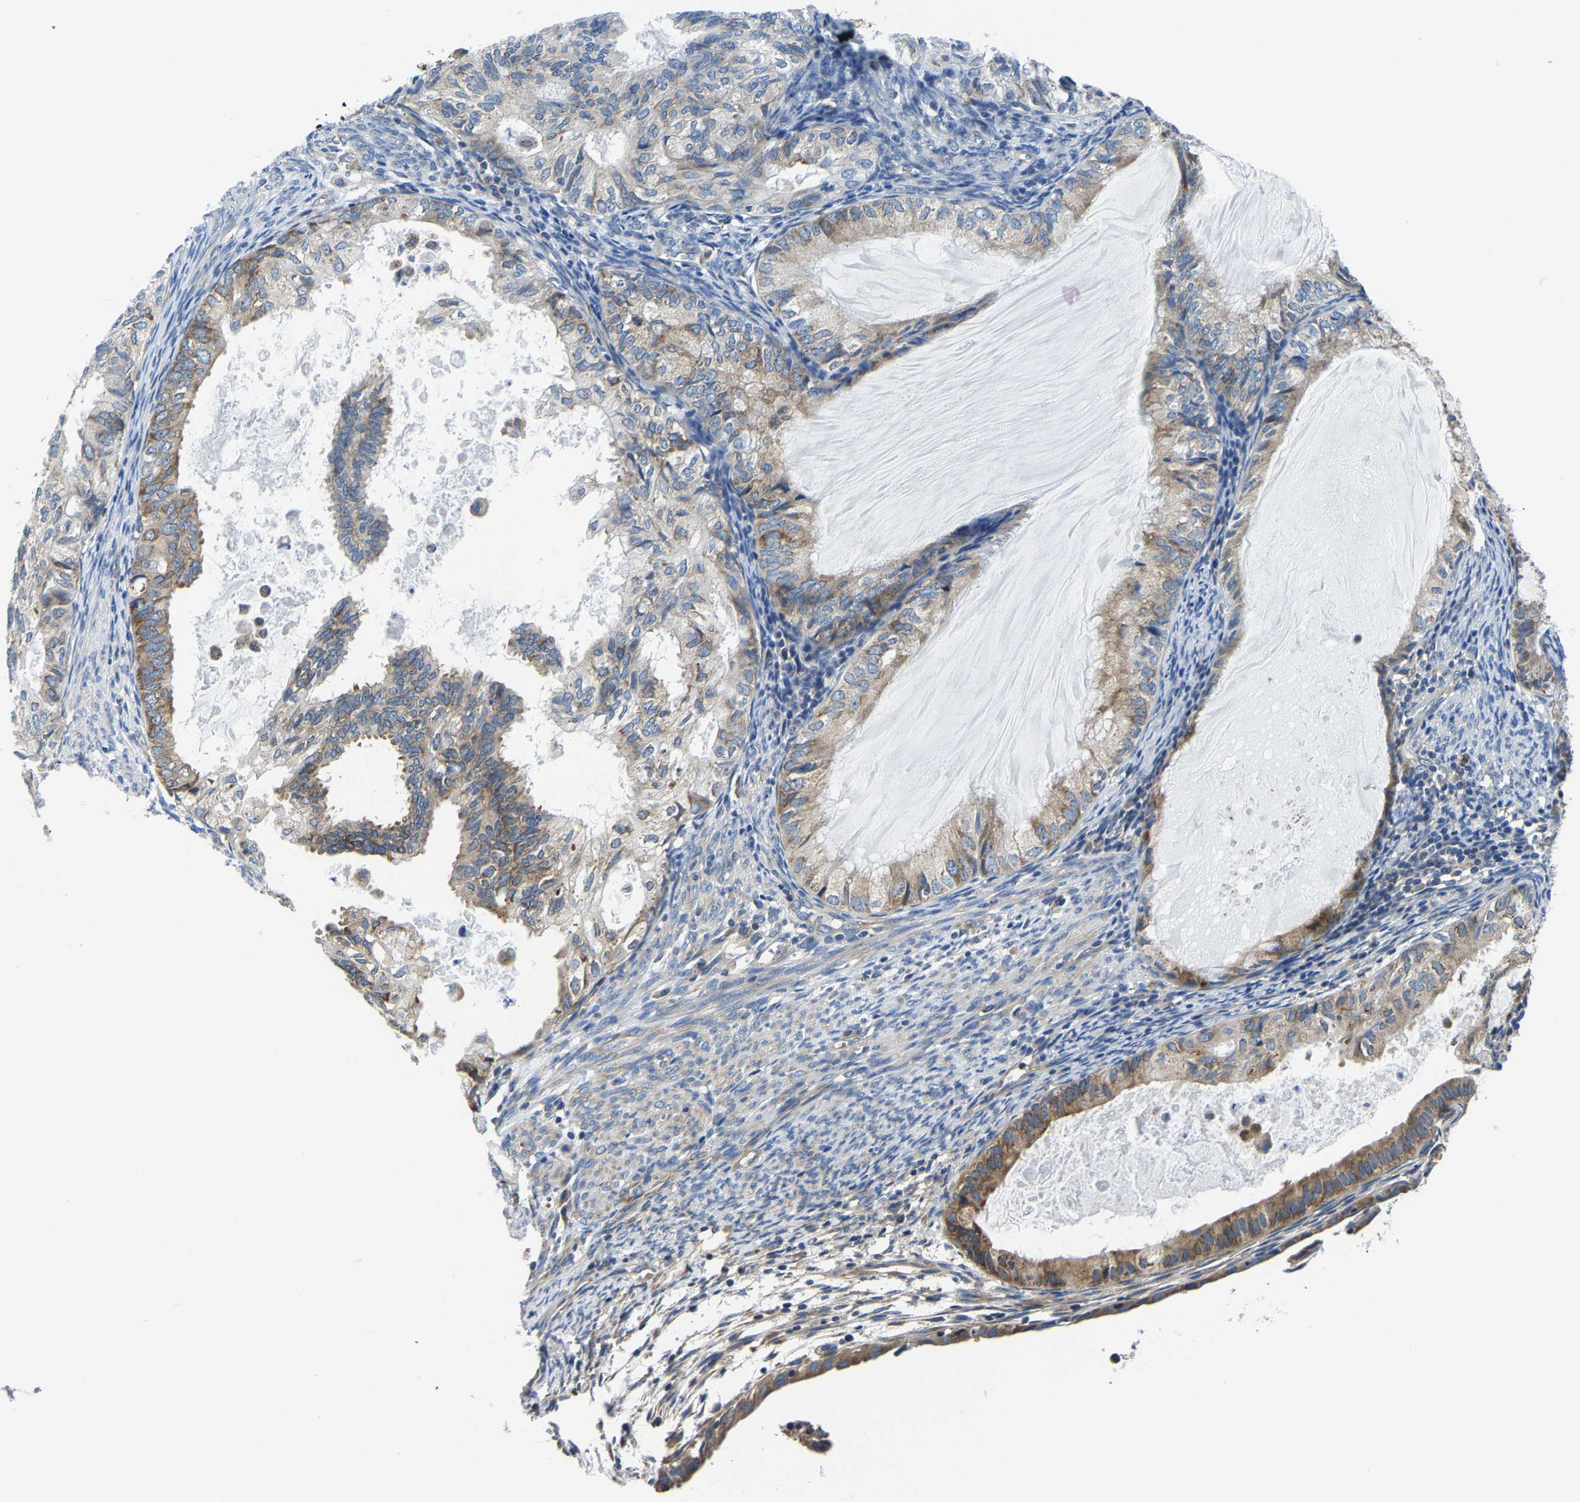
{"staining": {"intensity": "moderate", "quantity": "25%-75%", "location": "cytoplasmic/membranous"}, "tissue": "cervical cancer", "cell_type": "Tumor cells", "image_type": "cancer", "snomed": [{"axis": "morphology", "description": "Normal tissue, NOS"}, {"axis": "morphology", "description": "Adenocarcinoma, NOS"}, {"axis": "topography", "description": "Cervix"}, {"axis": "topography", "description": "Endometrium"}], "caption": "Immunohistochemistry staining of cervical cancer, which exhibits medium levels of moderate cytoplasmic/membranous positivity in approximately 25%-75% of tumor cells indicating moderate cytoplasmic/membranous protein staining. The staining was performed using DAB (brown) for protein detection and nuclei were counterstained in hematoxylin (blue).", "gene": "G3BP2", "patient": {"sex": "female", "age": 86}}